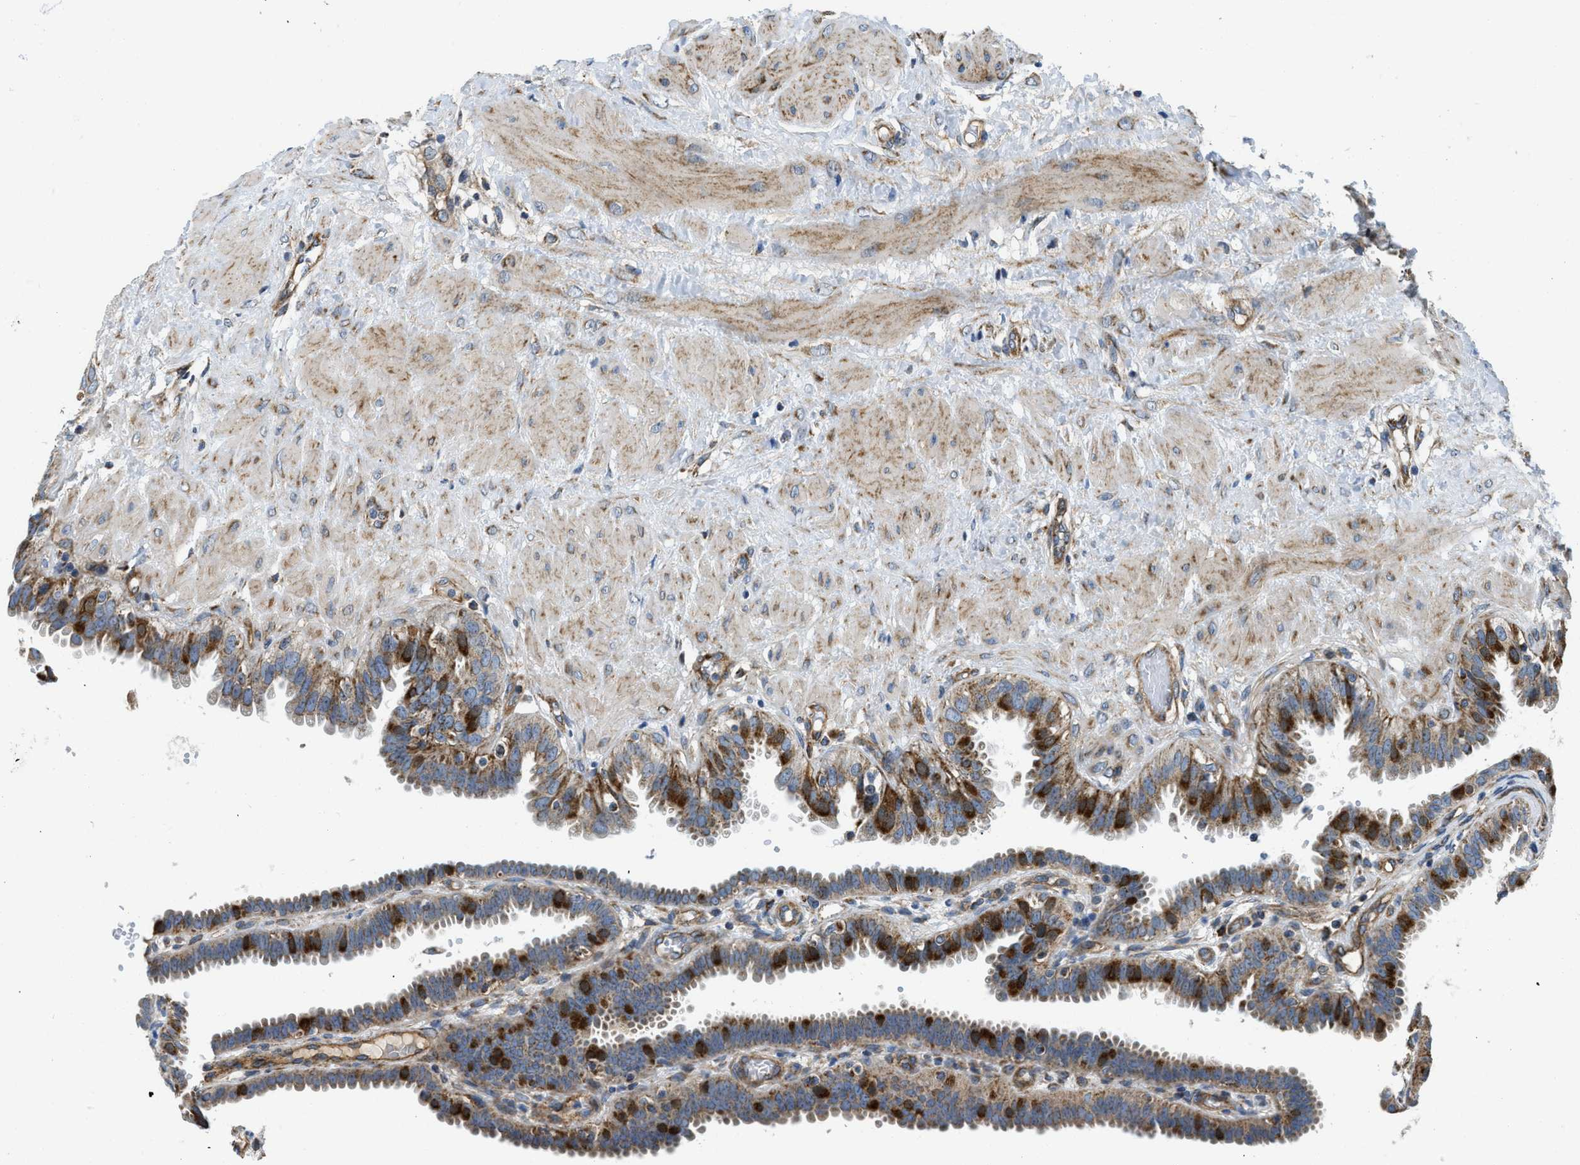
{"staining": {"intensity": "strong", "quantity": "25%-75%", "location": "cytoplasmic/membranous"}, "tissue": "fallopian tube", "cell_type": "Glandular cells", "image_type": "normal", "snomed": [{"axis": "morphology", "description": "Normal tissue, NOS"}, {"axis": "topography", "description": "Fallopian tube"}, {"axis": "topography", "description": "Placenta"}], "caption": "Protein staining by IHC reveals strong cytoplasmic/membranous staining in about 25%-75% of glandular cells in unremarkable fallopian tube.", "gene": "STK33", "patient": {"sex": "female", "age": 34}}